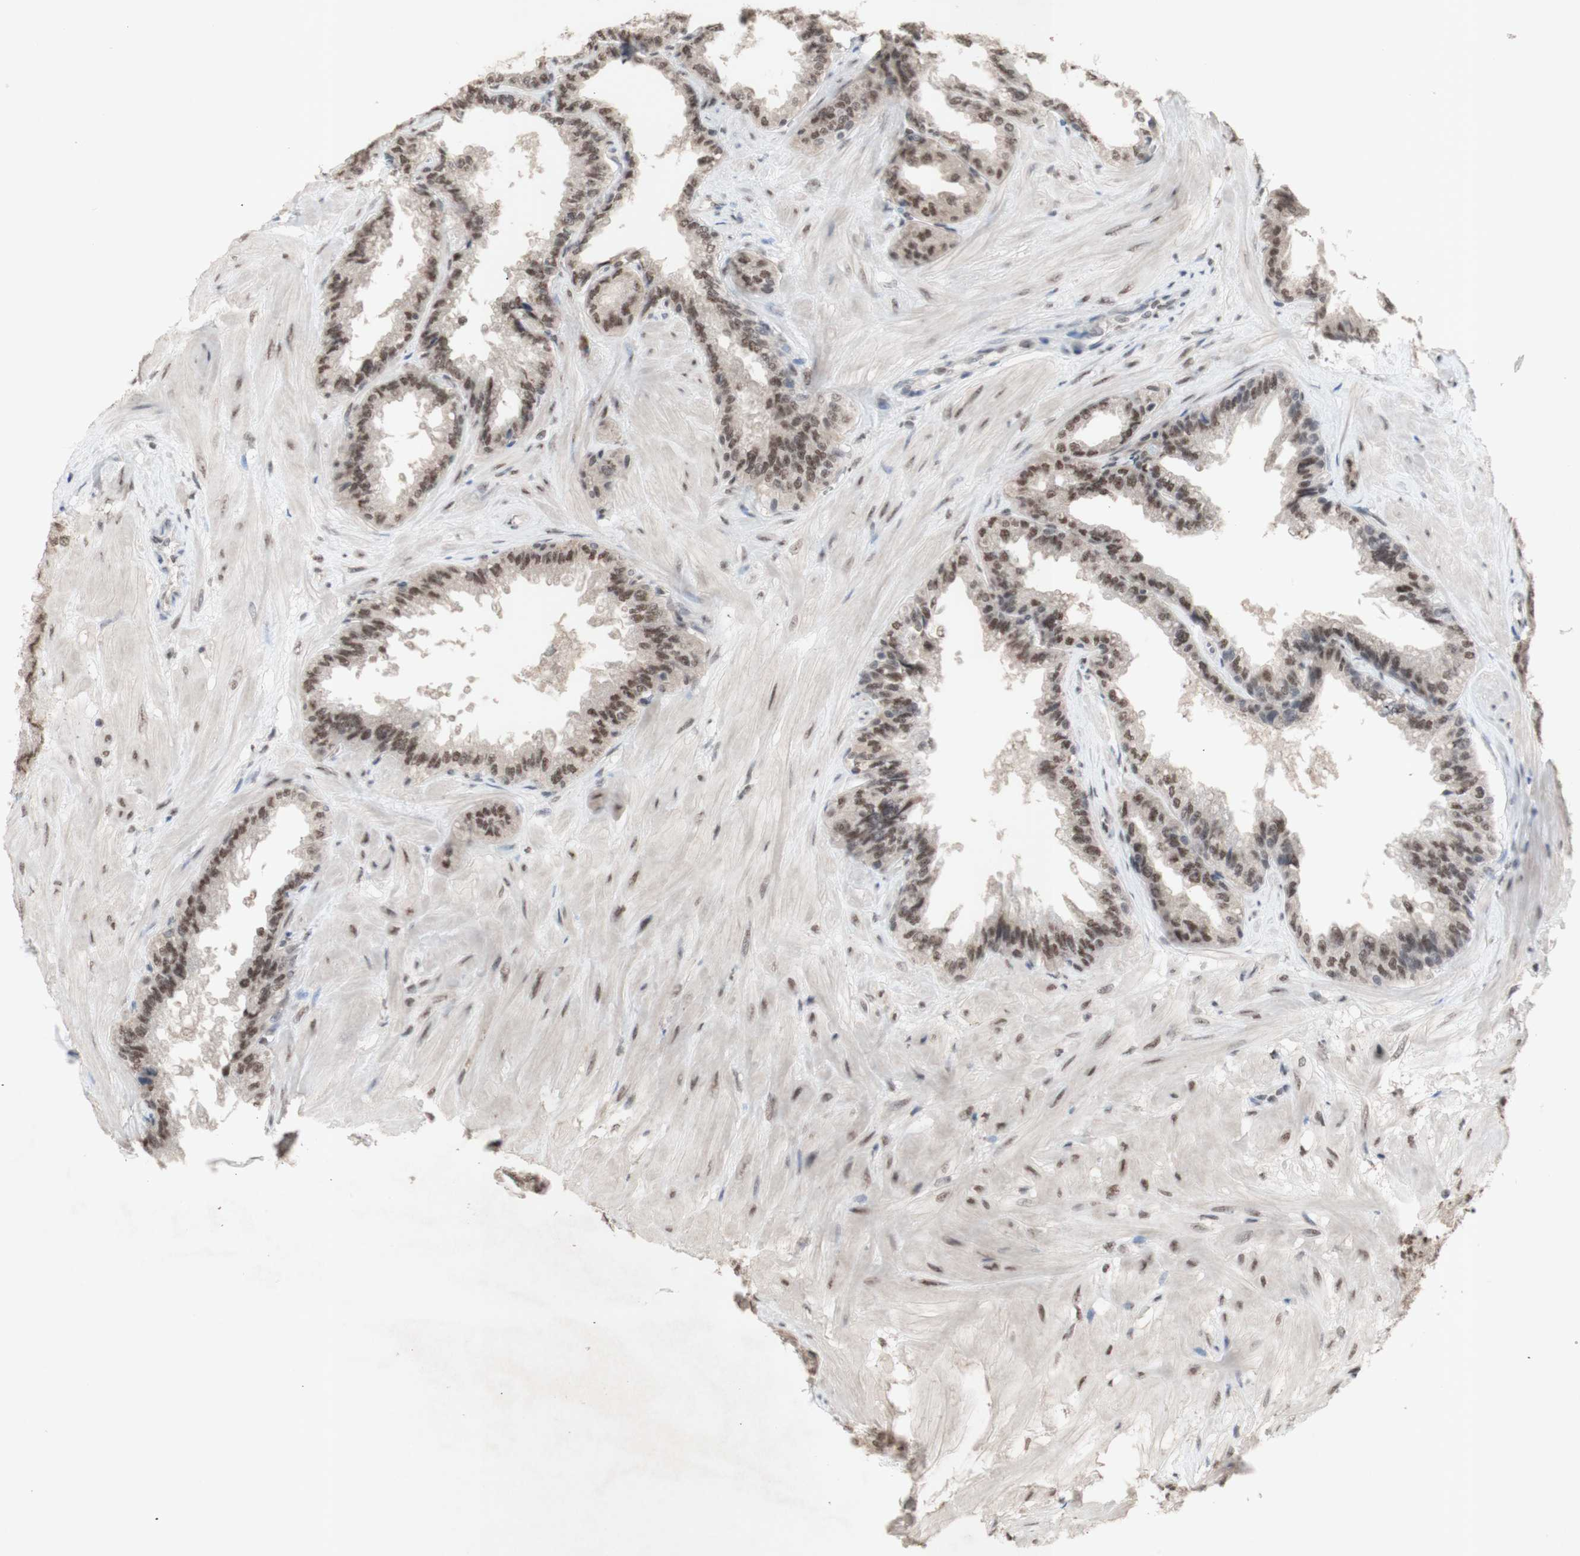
{"staining": {"intensity": "moderate", "quantity": ">75%", "location": "nuclear"}, "tissue": "seminal vesicle", "cell_type": "Glandular cells", "image_type": "normal", "snomed": [{"axis": "morphology", "description": "Normal tissue, NOS"}, {"axis": "topography", "description": "Seminal veicle"}], "caption": "Immunohistochemical staining of benign seminal vesicle reveals medium levels of moderate nuclear expression in about >75% of glandular cells.", "gene": "SFPQ", "patient": {"sex": "male", "age": 46}}